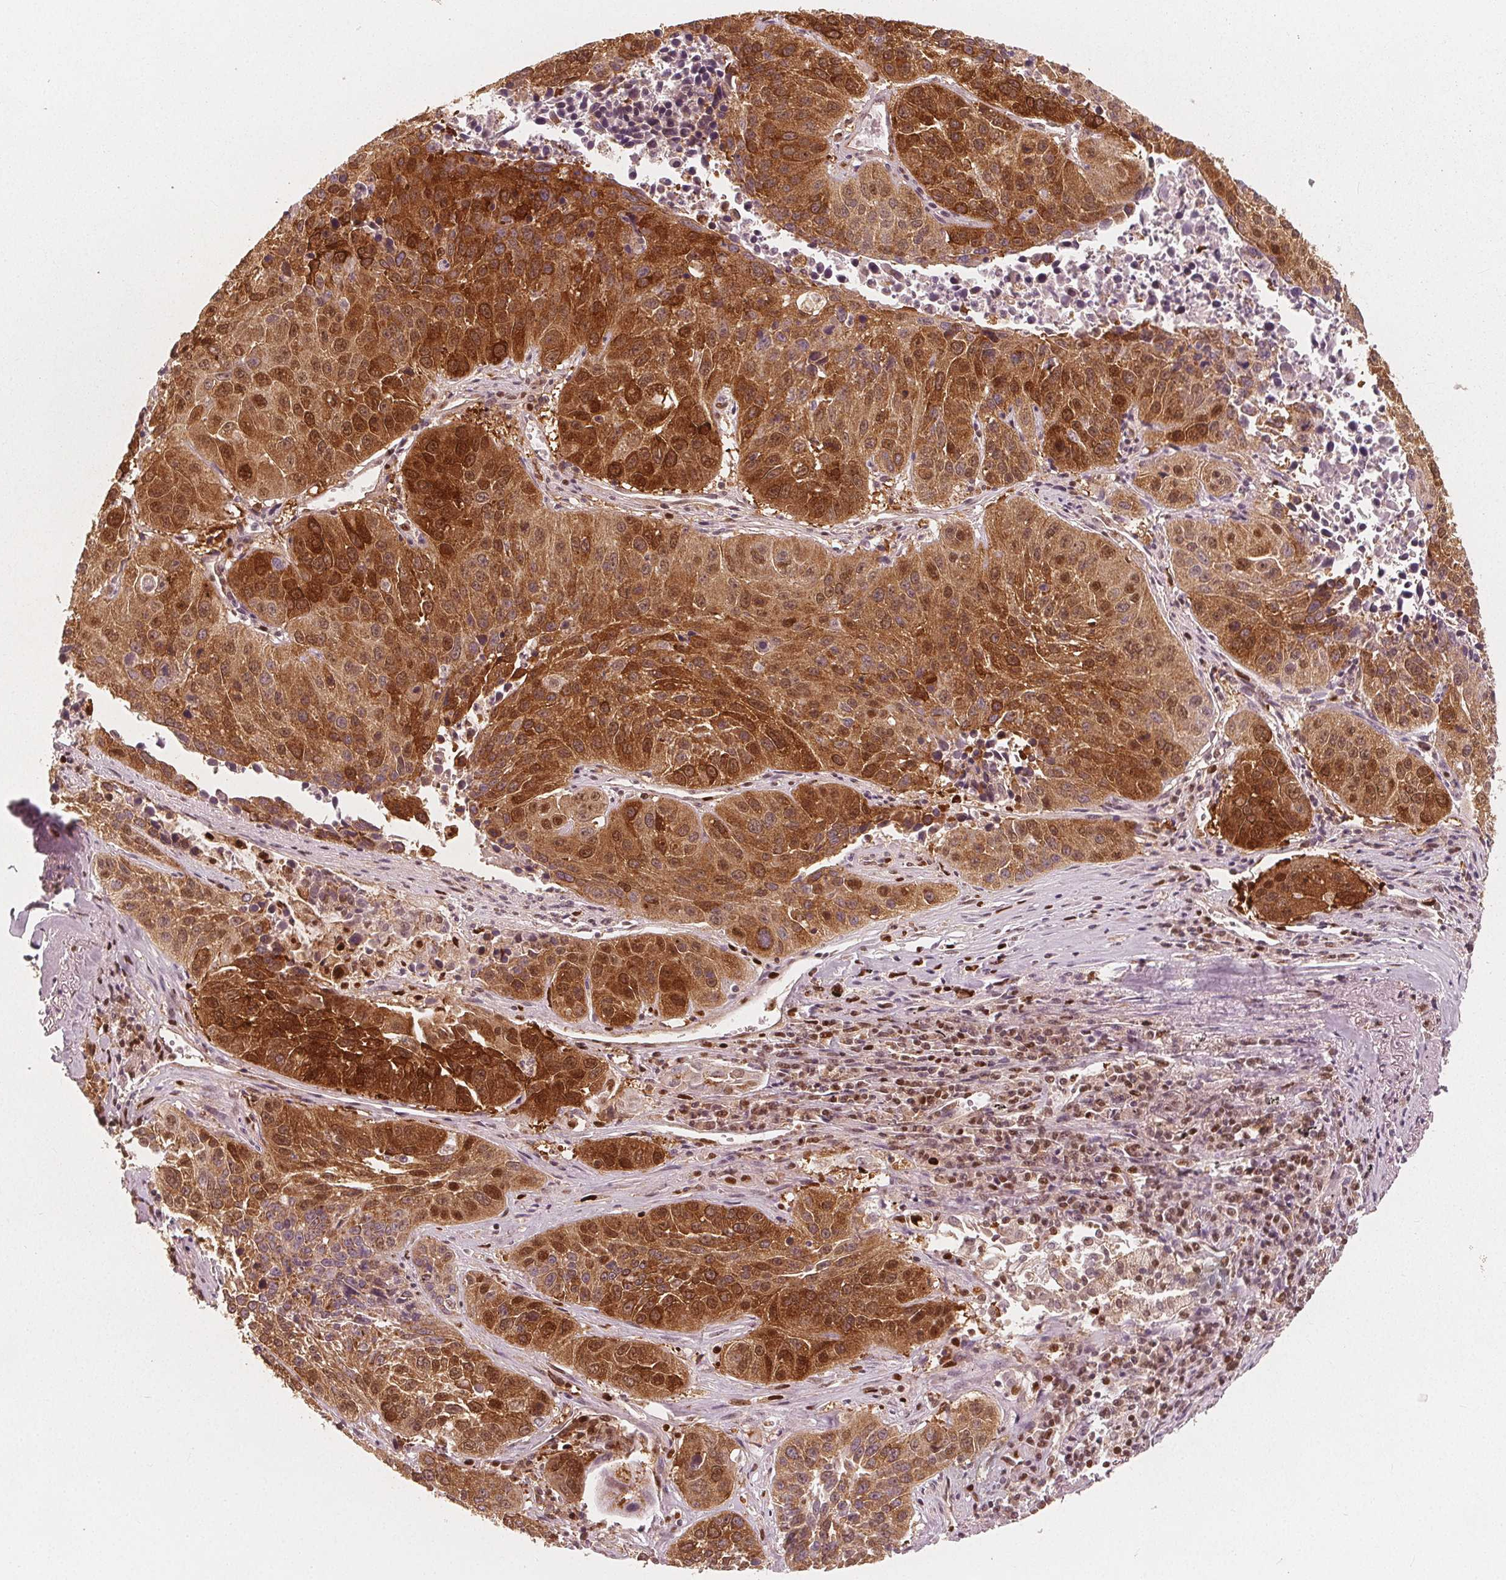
{"staining": {"intensity": "moderate", "quantity": ">75%", "location": "cytoplasmic/membranous,nuclear"}, "tissue": "lung cancer", "cell_type": "Tumor cells", "image_type": "cancer", "snomed": [{"axis": "morphology", "description": "Squamous cell carcinoma, NOS"}, {"axis": "topography", "description": "Lung"}], "caption": "Tumor cells exhibit medium levels of moderate cytoplasmic/membranous and nuclear positivity in about >75% of cells in human lung squamous cell carcinoma.", "gene": "SQSTM1", "patient": {"sex": "female", "age": 61}}